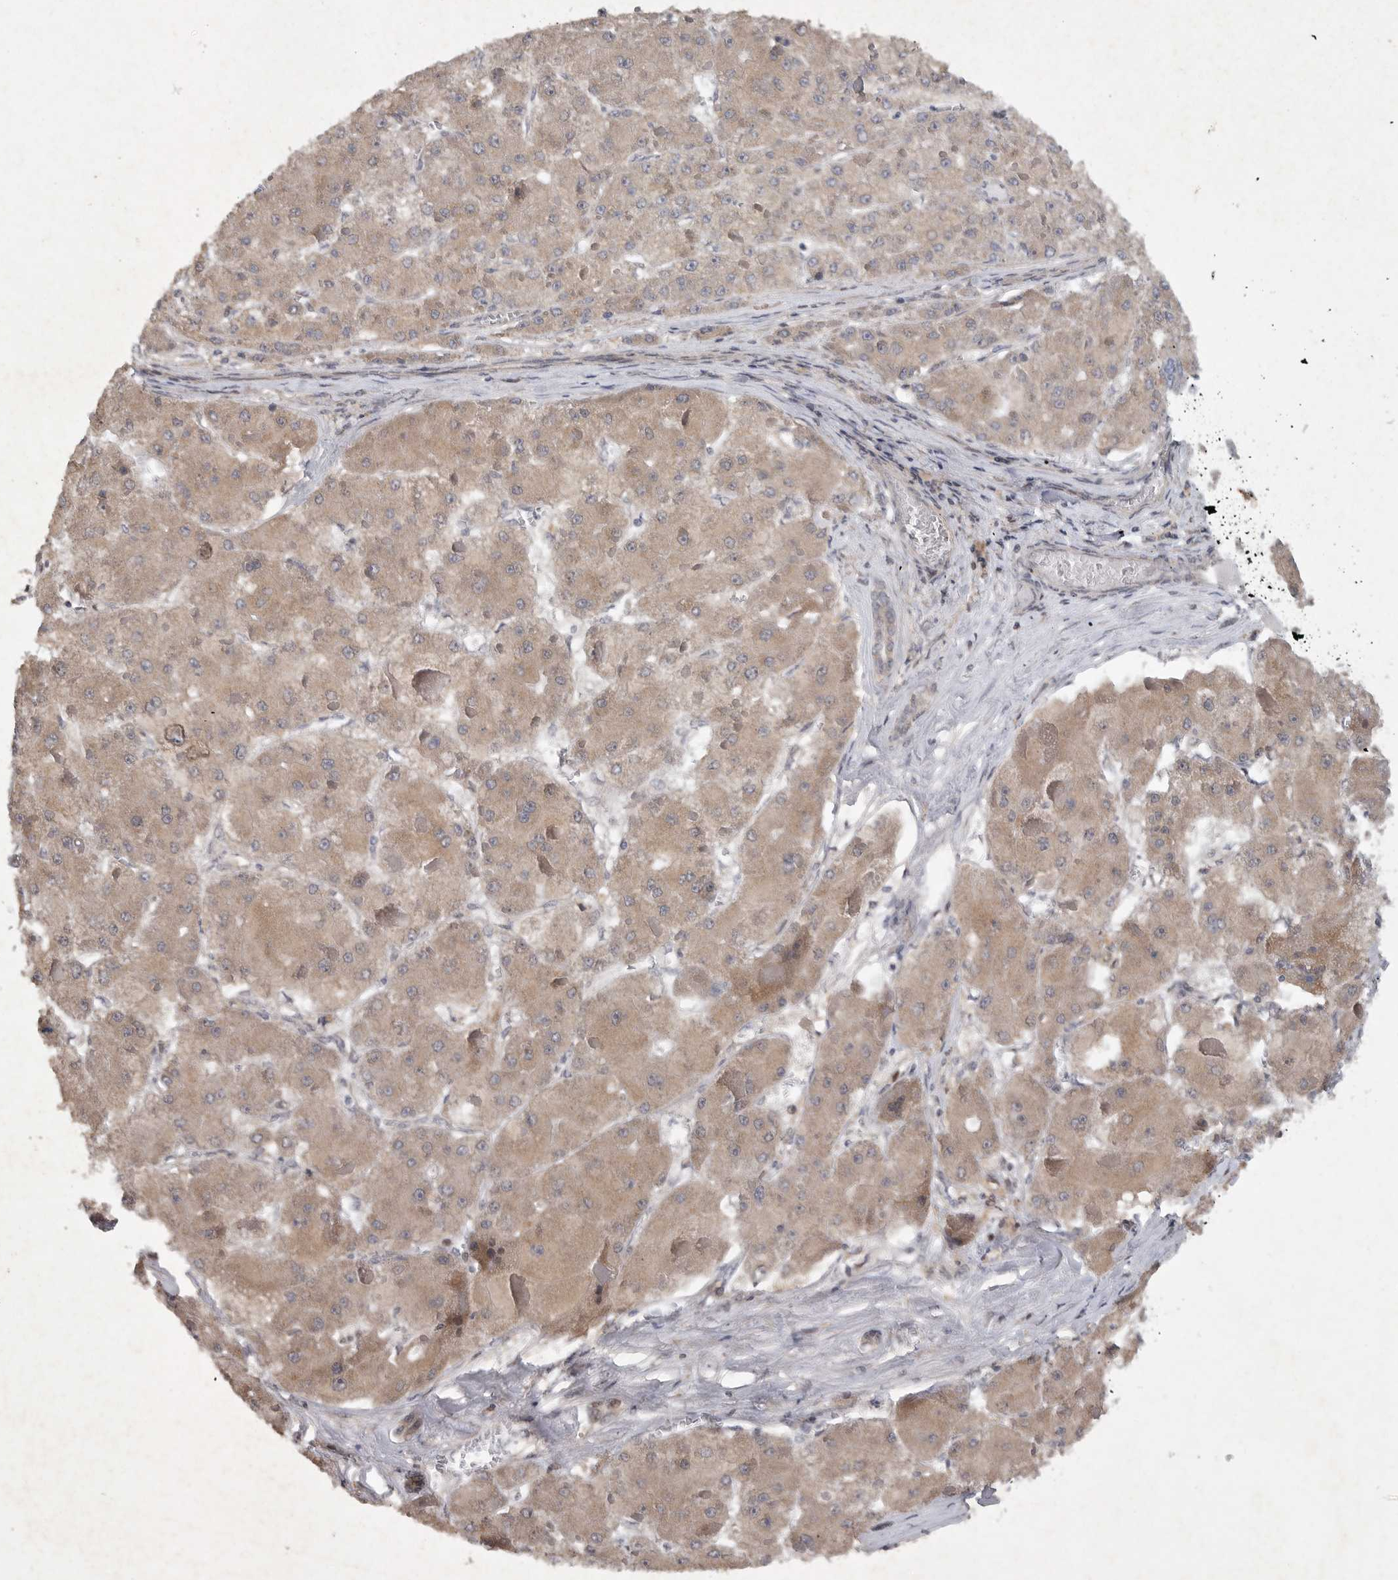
{"staining": {"intensity": "weak", "quantity": ">75%", "location": "cytoplasmic/membranous"}, "tissue": "liver cancer", "cell_type": "Tumor cells", "image_type": "cancer", "snomed": [{"axis": "morphology", "description": "Carcinoma, Hepatocellular, NOS"}, {"axis": "topography", "description": "Liver"}], "caption": "Hepatocellular carcinoma (liver) stained for a protein shows weak cytoplasmic/membranous positivity in tumor cells.", "gene": "EDEM3", "patient": {"sex": "female", "age": 73}}